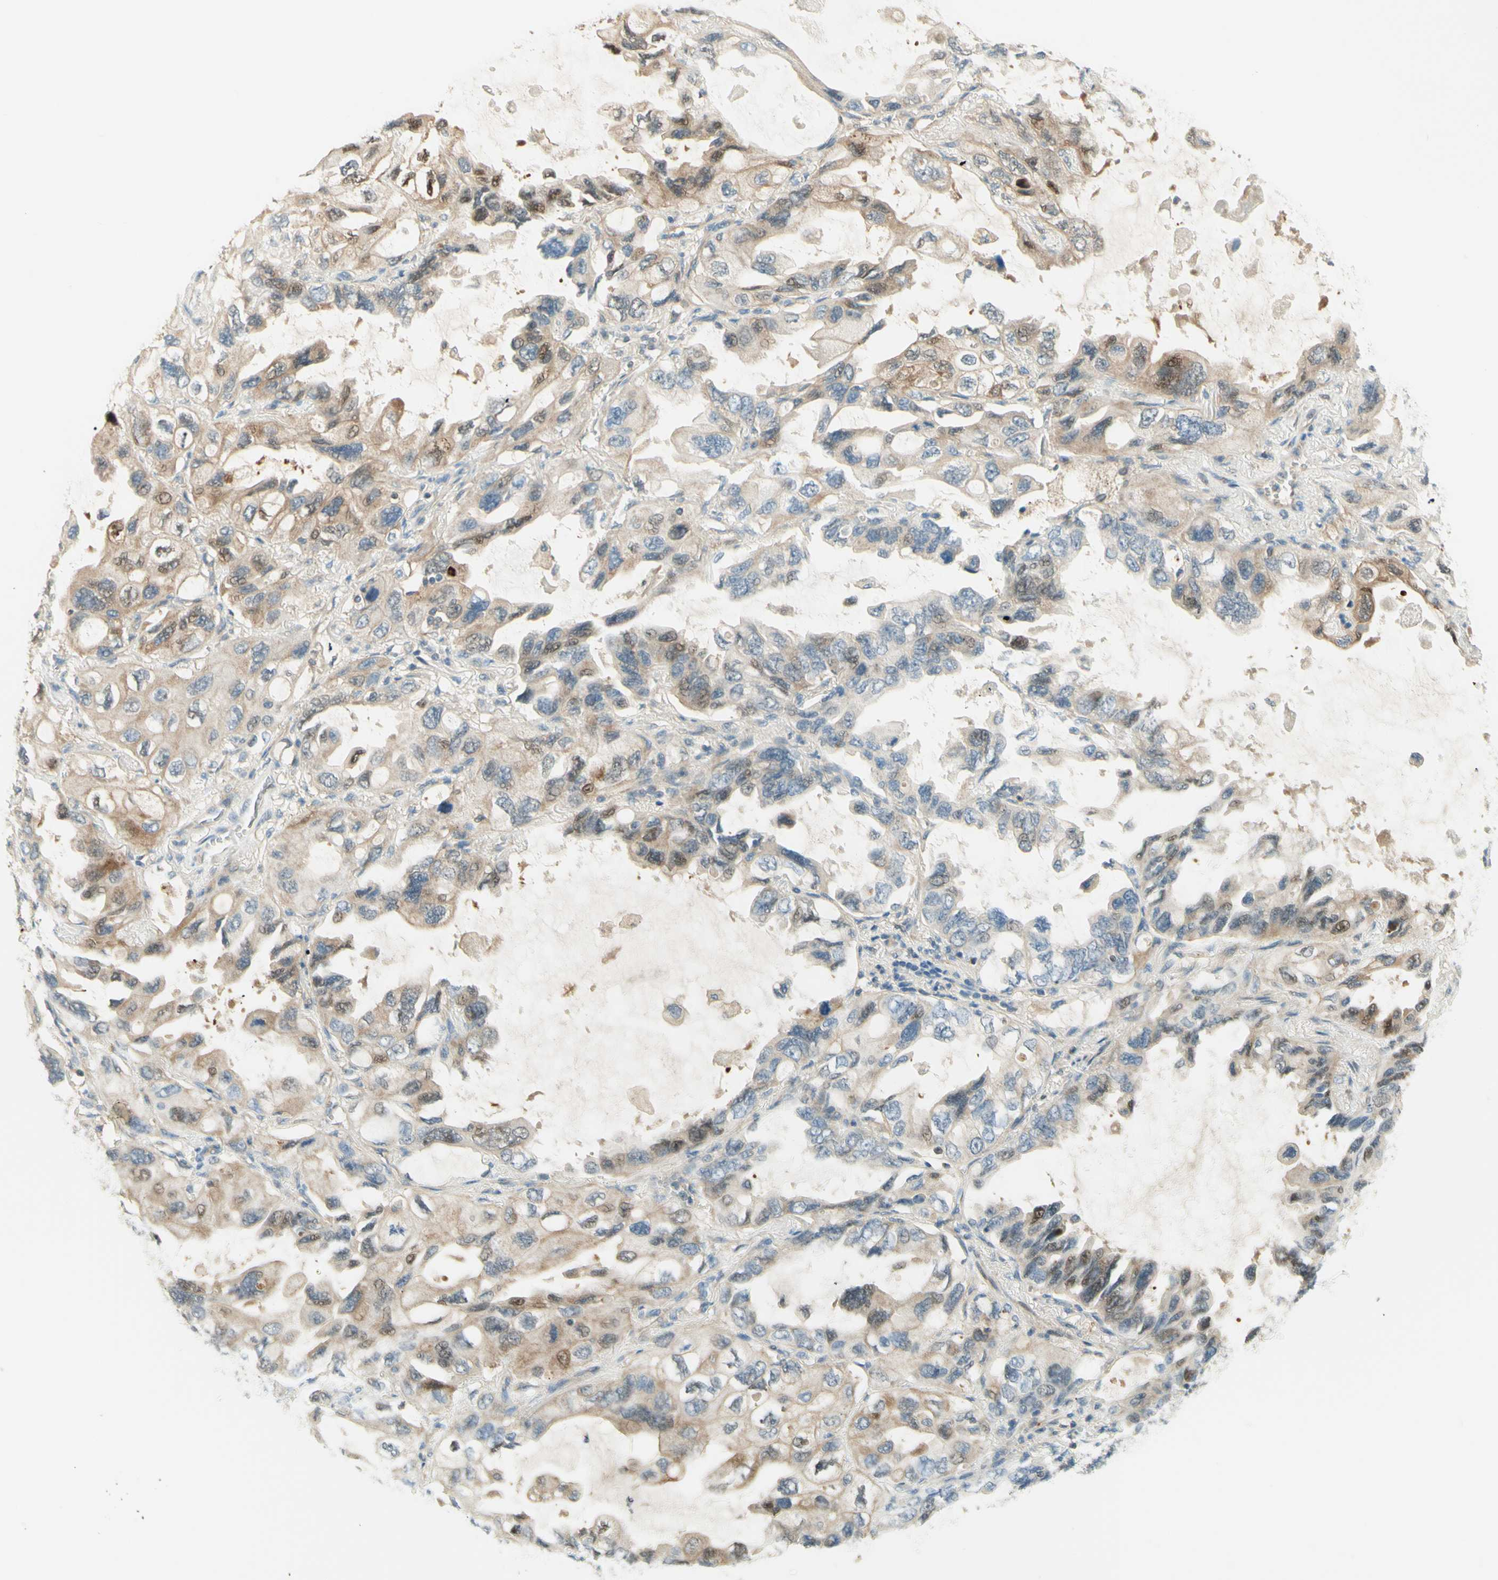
{"staining": {"intensity": "weak", "quantity": "25%-75%", "location": "cytoplasmic/membranous"}, "tissue": "lung cancer", "cell_type": "Tumor cells", "image_type": "cancer", "snomed": [{"axis": "morphology", "description": "Squamous cell carcinoma, NOS"}, {"axis": "topography", "description": "Lung"}], "caption": "About 25%-75% of tumor cells in human lung cancer (squamous cell carcinoma) exhibit weak cytoplasmic/membranous protein staining as visualized by brown immunohistochemical staining.", "gene": "PROM1", "patient": {"sex": "female", "age": 73}}